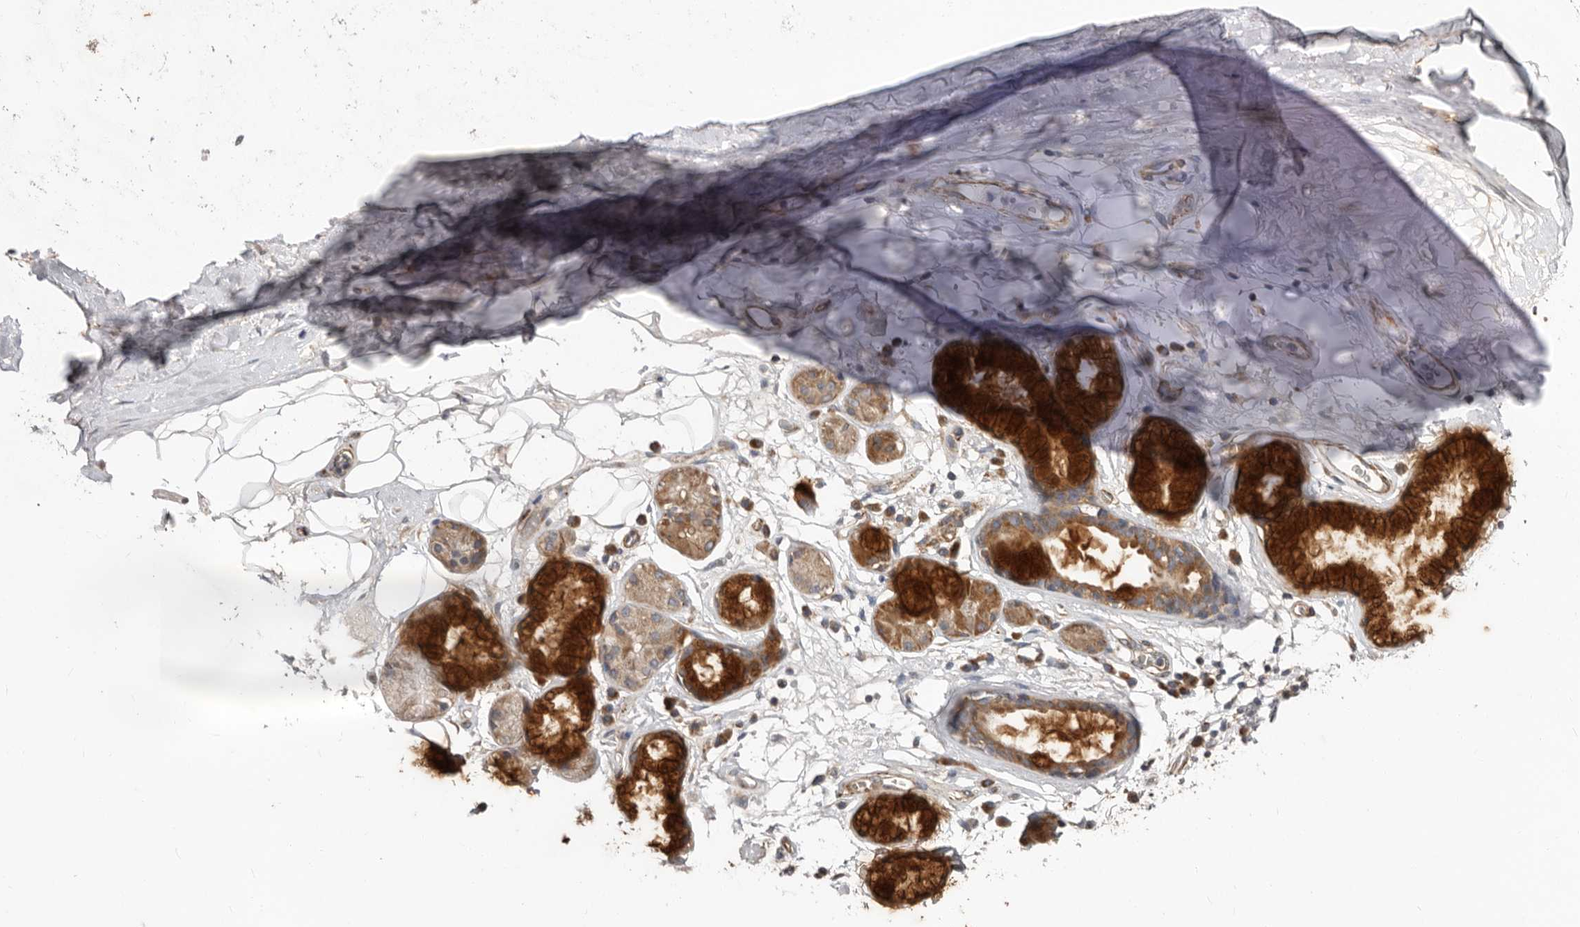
{"staining": {"intensity": "negative", "quantity": "none", "location": "none"}, "tissue": "adipose tissue", "cell_type": "Adipocytes", "image_type": "normal", "snomed": [{"axis": "morphology", "description": "Normal tissue, NOS"}, {"axis": "topography", "description": "Cartilage tissue"}], "caption": "High magnification brightfield microscopy of unremarkable adipose tissue stained with DAB (3,3'-diaminobenzidine) (brown) and counterstained with hematoxylin (blue): adipocytes show no significant positivity. (Immunohistochemistry, brightfield microscopy, high magnification).", "gene": "PROKR1", "patient": {"sex": "female", "age": 63}}